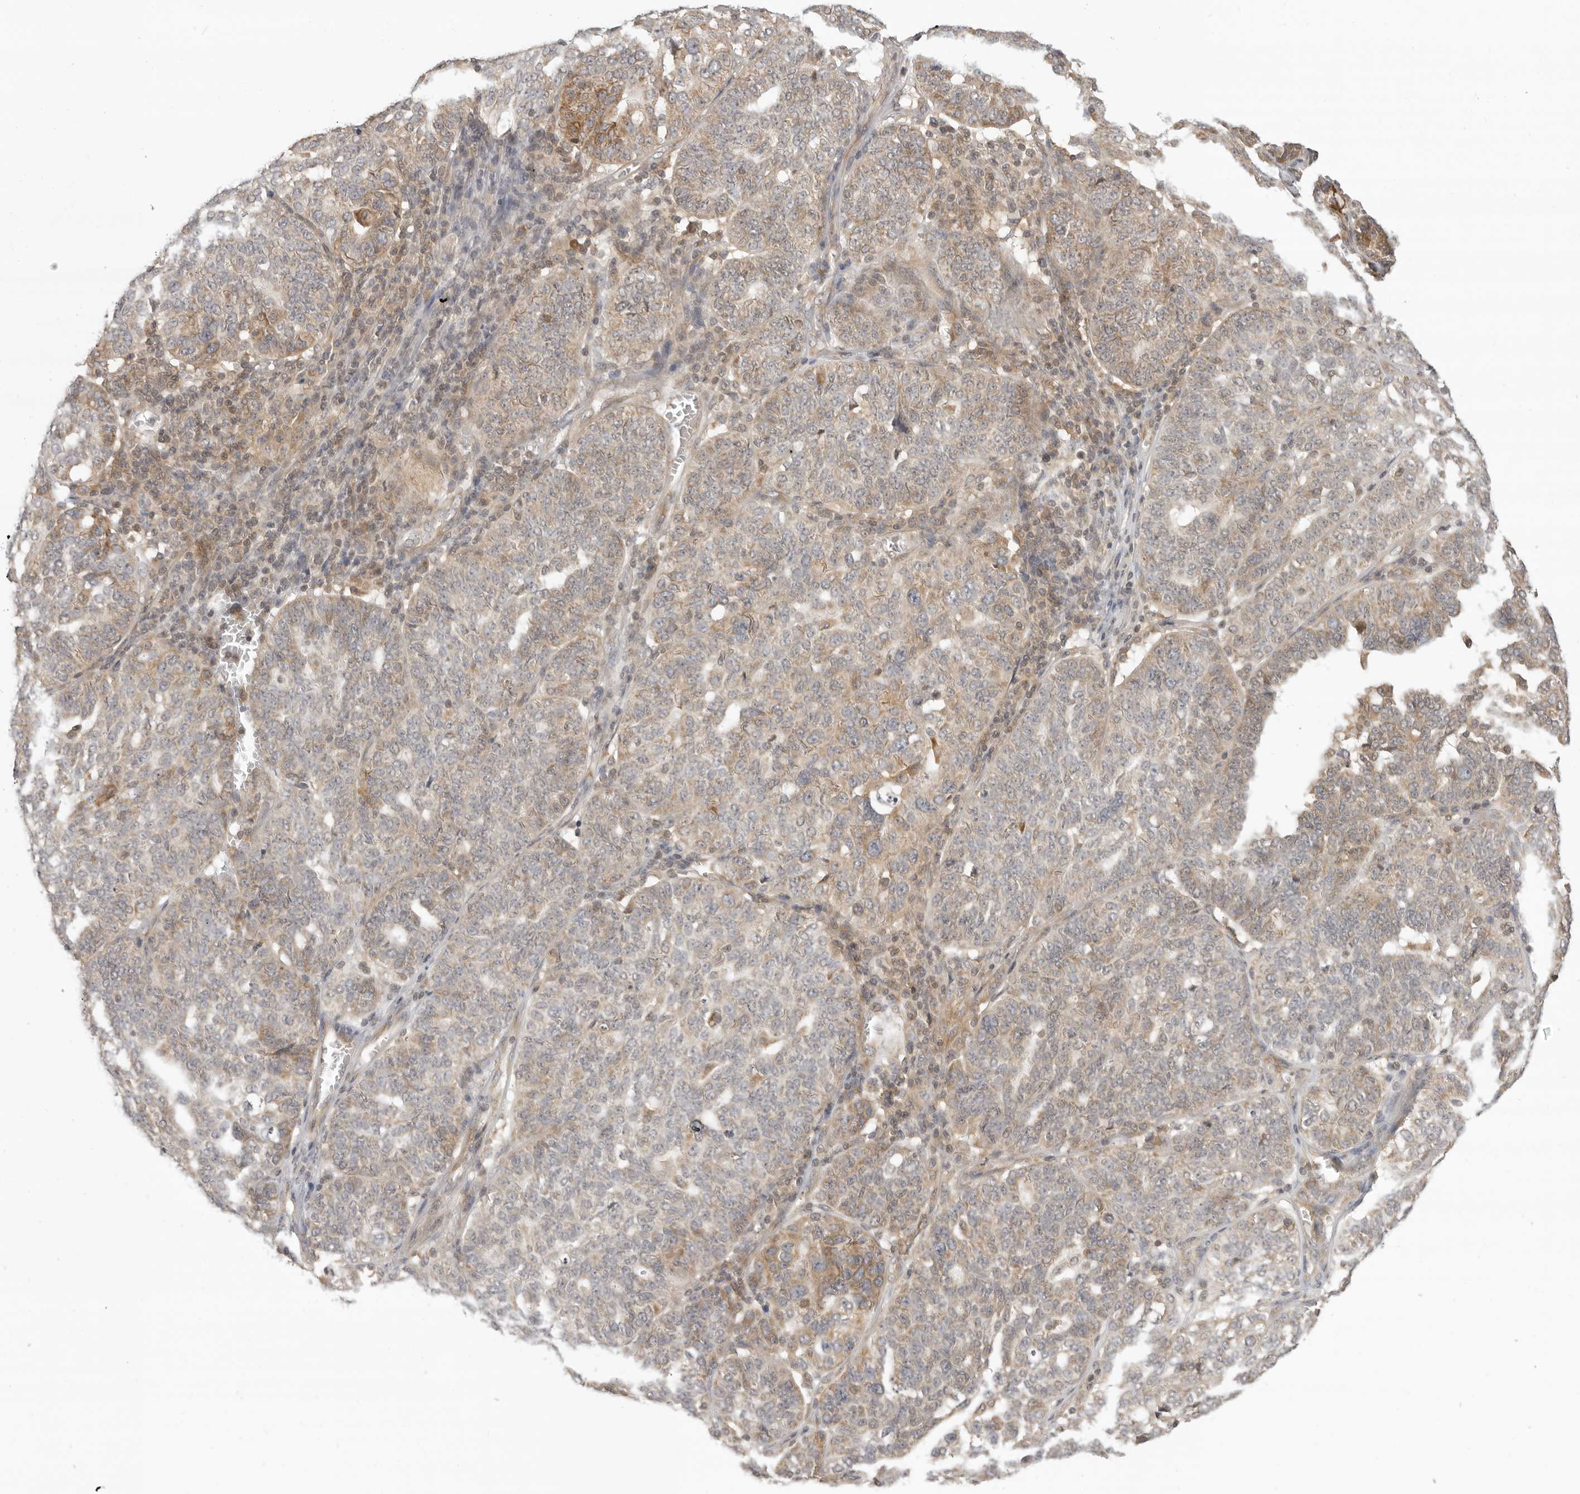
{"staining": {"intensity": "weak", "quantity": ">75%", "location": "cytoplasmic/membranous"}, "tissue": "ovarian cancer", "cell_type": "Tumor cells", "image_type": "cancer", "snomed": [{"axis": "morphology", "description": "Cystadenocarcinoma, serous, NOS"}, {"axis": "topography", "description": "Ovary"}], "caption": "Immunohistochemistry (IHC) photomicrograph of human ovarian cancer stained for a protein (brown), which demonstrates low levels of weak cytoplasmic/membranous staining in about >75% of tumor cells.", "gene": "PRRC2A", "patient": {"sex": "female", "age": 59}}